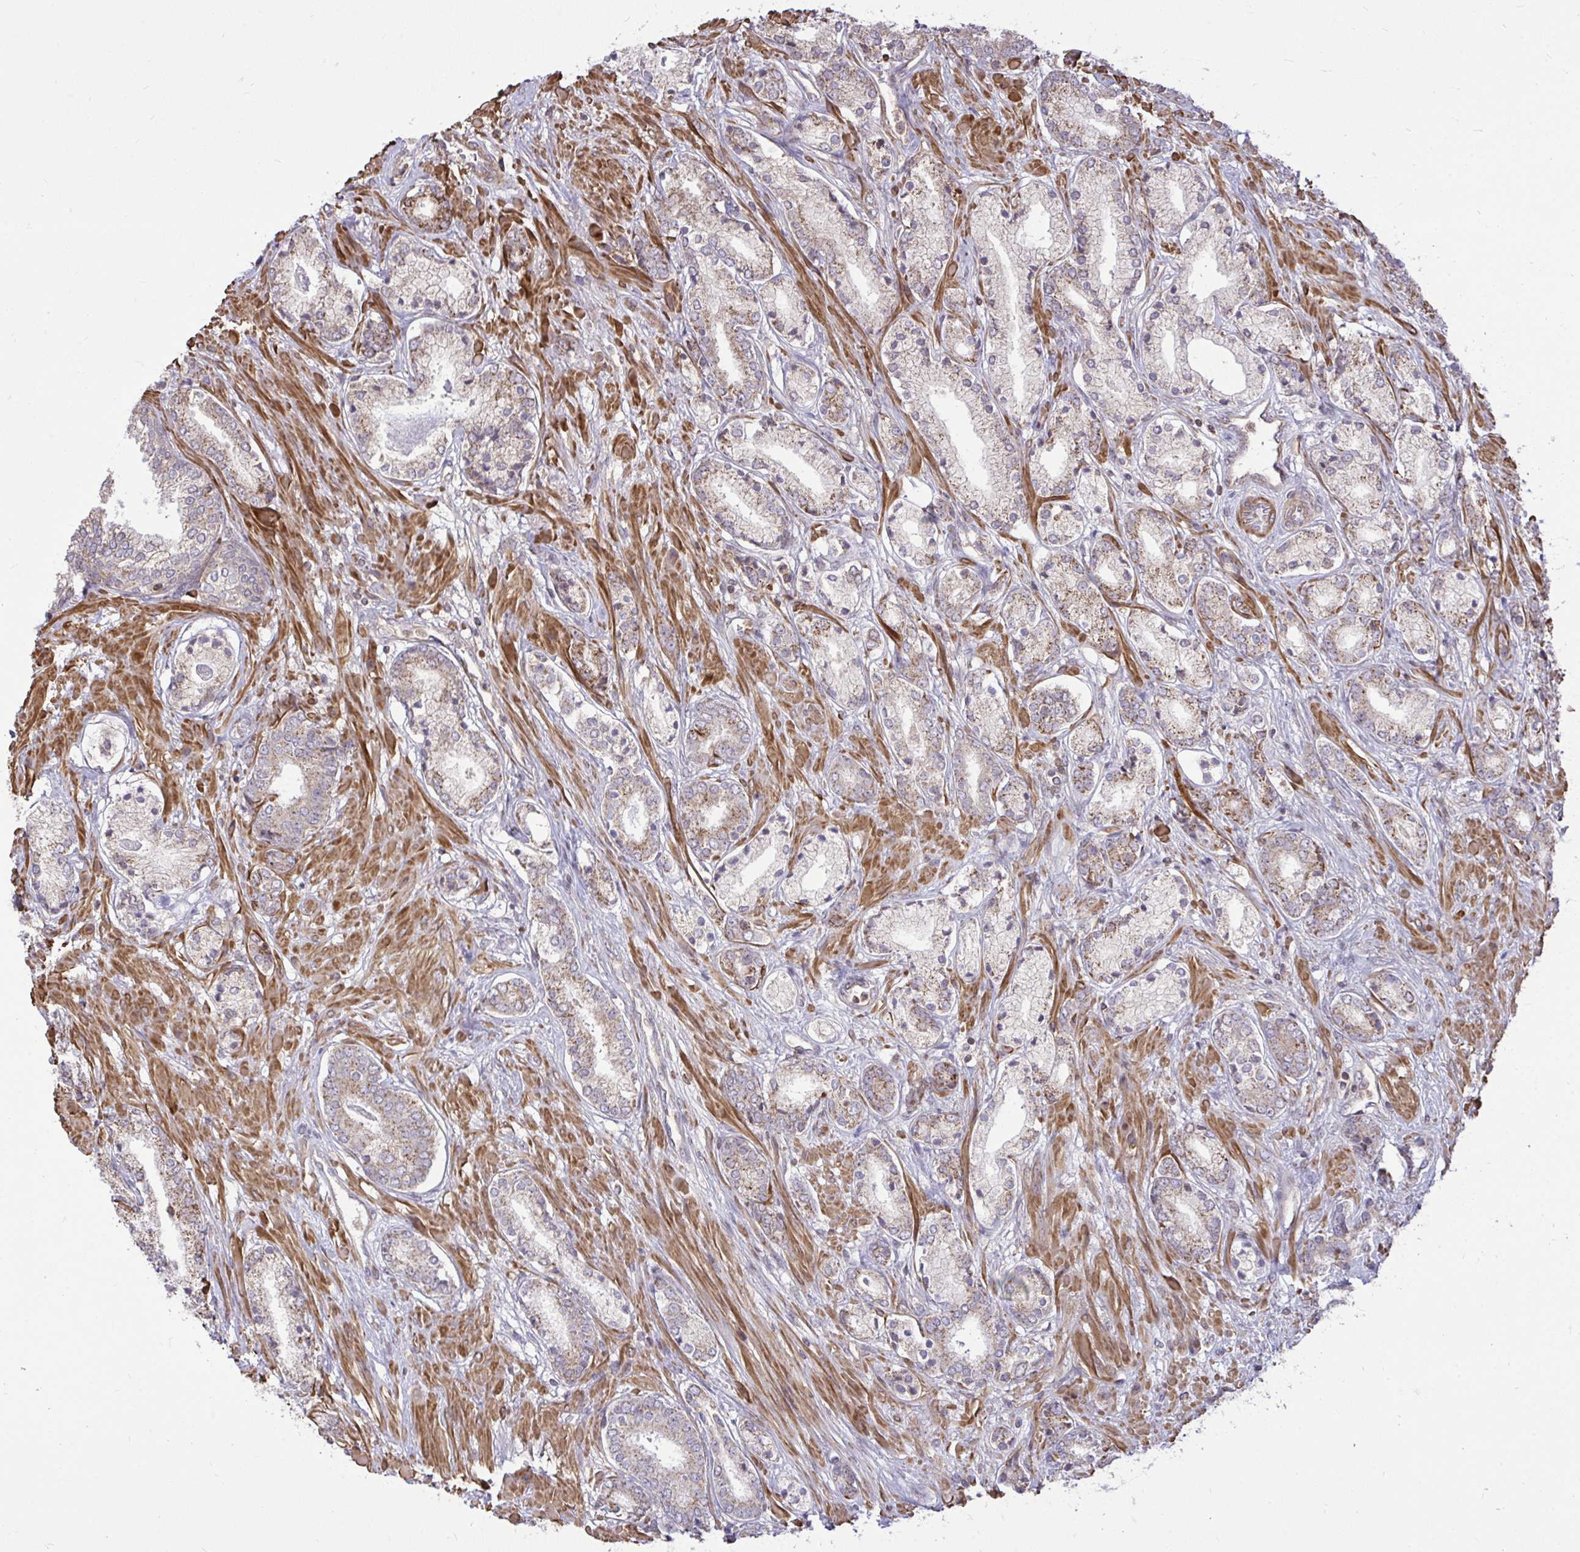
{"staining": {"intensity": "moderate", "quantity": "25%-75%", "location": "cytoplasmic/membranous"}, "tissue": "prostate cancer", "cell_type": "Tumor cells", "image_type": "cancer", "snomed": [{"axis": "morphology", "description": "Adenocarcinoma, High grade"}, {"axis": "topography", "description": "Prostate"}], "caption": "The image exhibits immunohistochemical staining of high-grade adenocarcinoma (prostate). There is moderate cytoplasmic/membranous expression is seen in about 25%-75% of tumor cells.", "gene": "SLC7A5", "patient": {"sex": "male", "age": 56}}